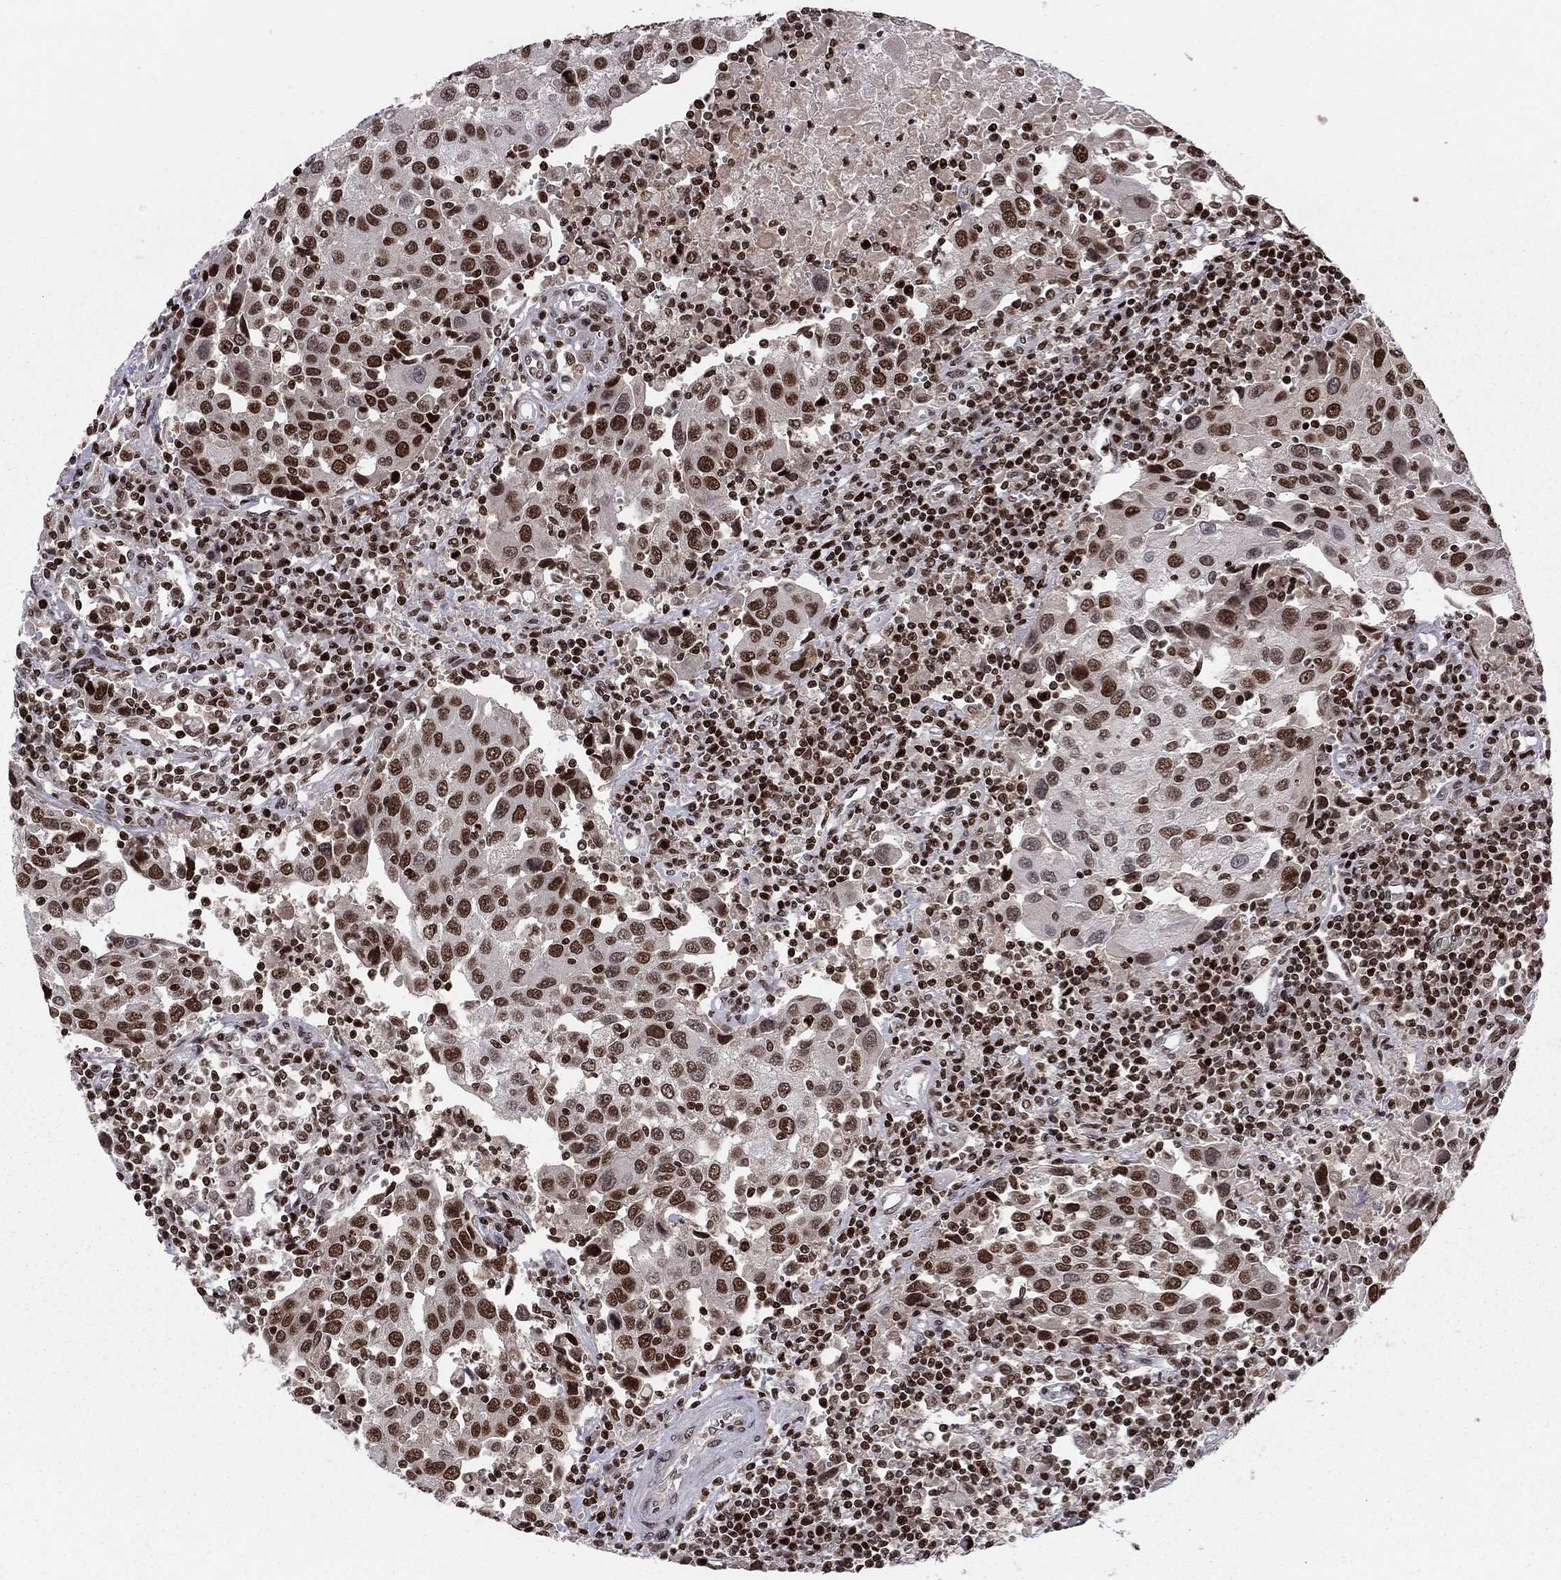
{"staining": {"intensity": "strong", "quantity": ">75%", "location": "nuclear"}, "tissue": "urothelial cancer", "cell_type": "Tumor cells", "image_type": "cancer", "snomed": [{"axis": "morphology", "description": "Urothelial carcinoma, High grade"}, {"axis": "topography", "description": "Urinary bladder"}], "caption": "Urothelial carcinoma (high-grade) tissue exhibits strong nuclear staining in about >75% of tumor cells, visualized by immunohistochemistry. Using DAB (brown) and hematoxylin (blue) stains, captured at high magnification using brightfield microscopy.", "gene": "RNASEH2C", "patient": {"sex": "female", "age": 85}}